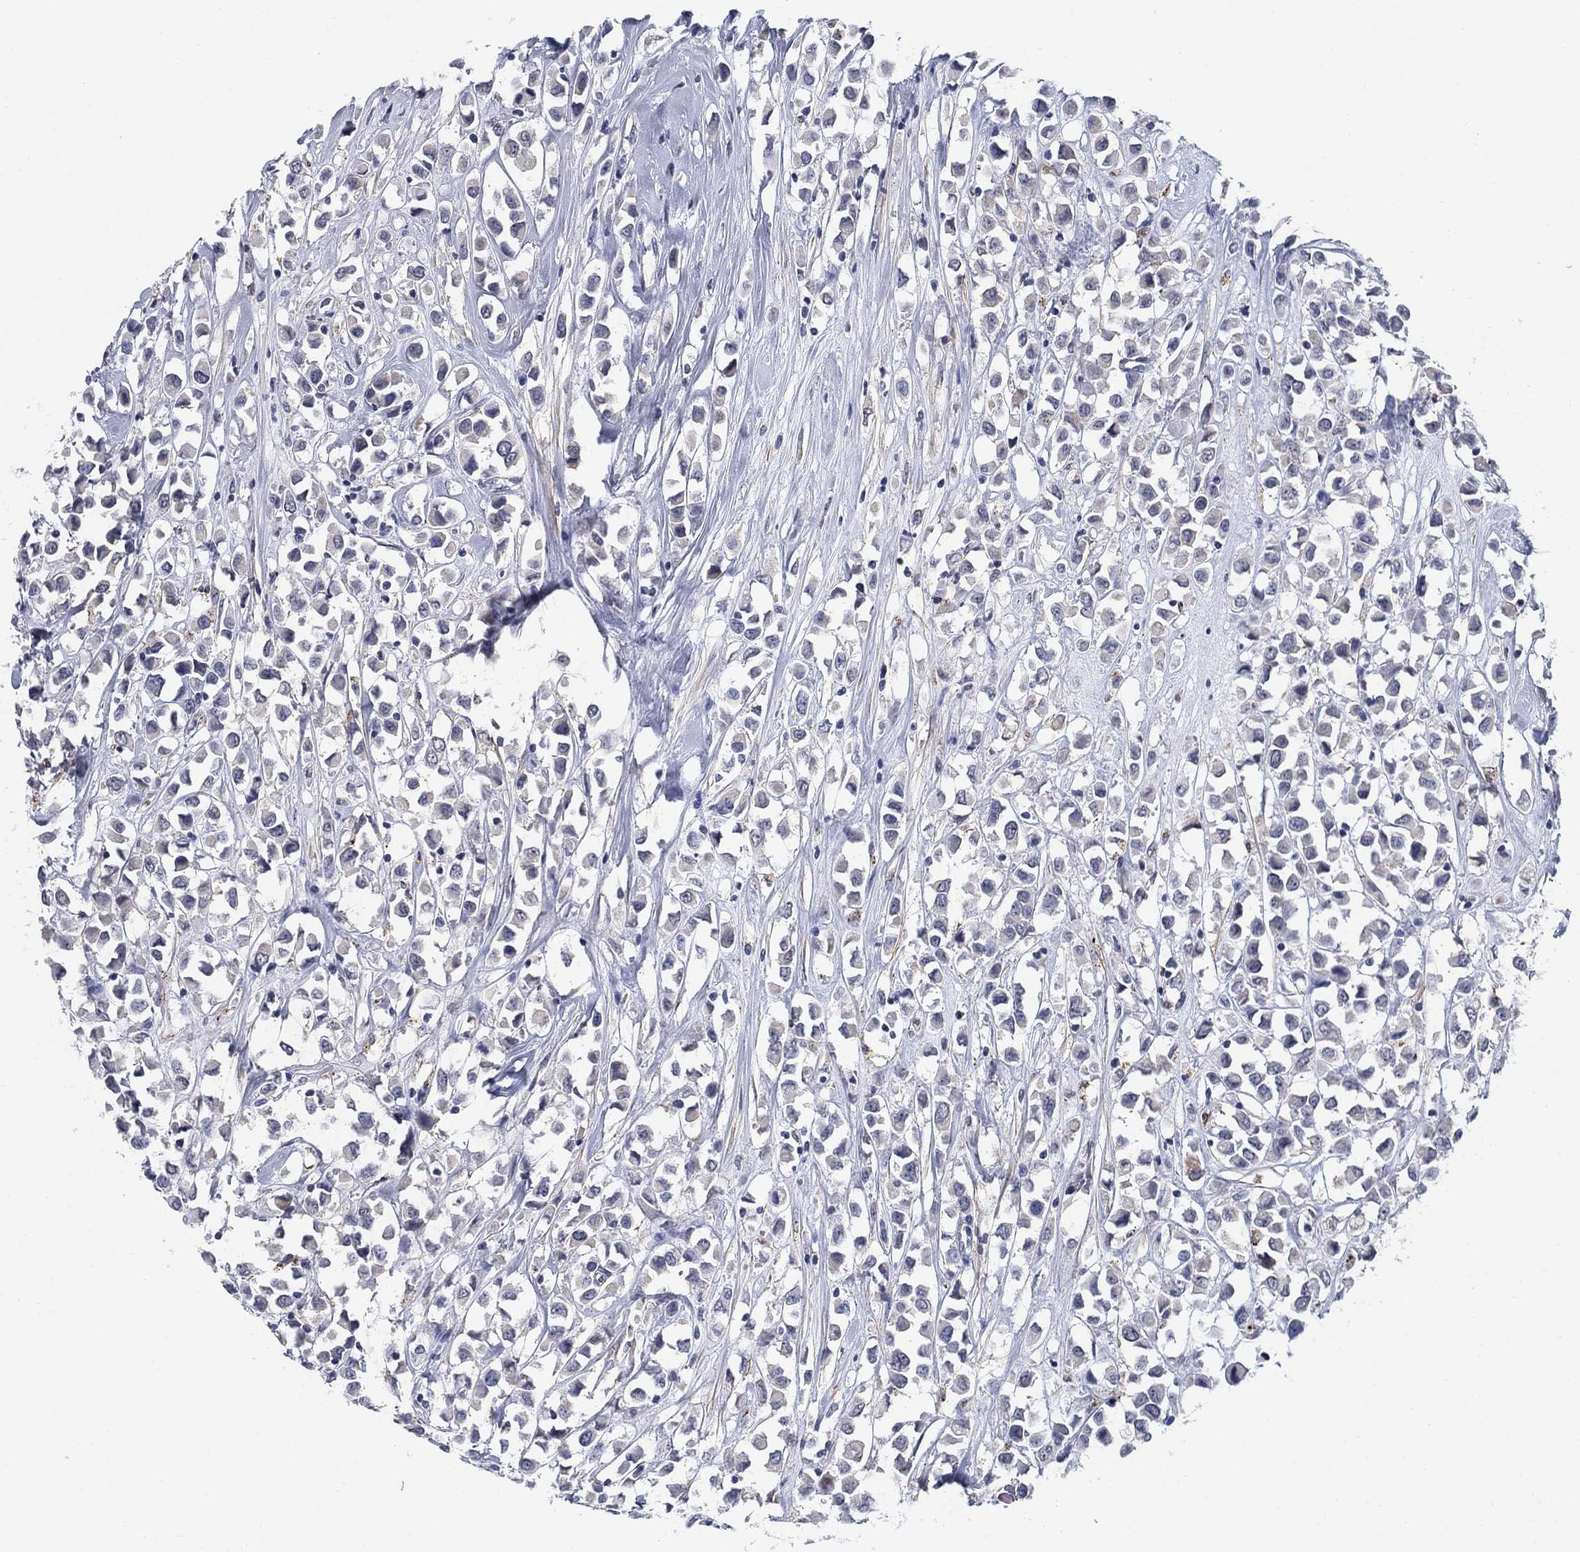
{"staining": {"intensity": "negative", "quantity": "none", "location": "none"}, "tissue": "breast cancer", "cell_type": "Tumor cells", "image_type": "cancer", "snomed": [{"axis": "morphology", "description": "Duct carcinoma"}, {"axis": "topography", "description": "Breast"}], "caption": "The image displays no significant expression in tumor cells of intraductal carcinoma (breast).", "gene": "OTUB2", "patient": {"sex": "female", "age": 61}}